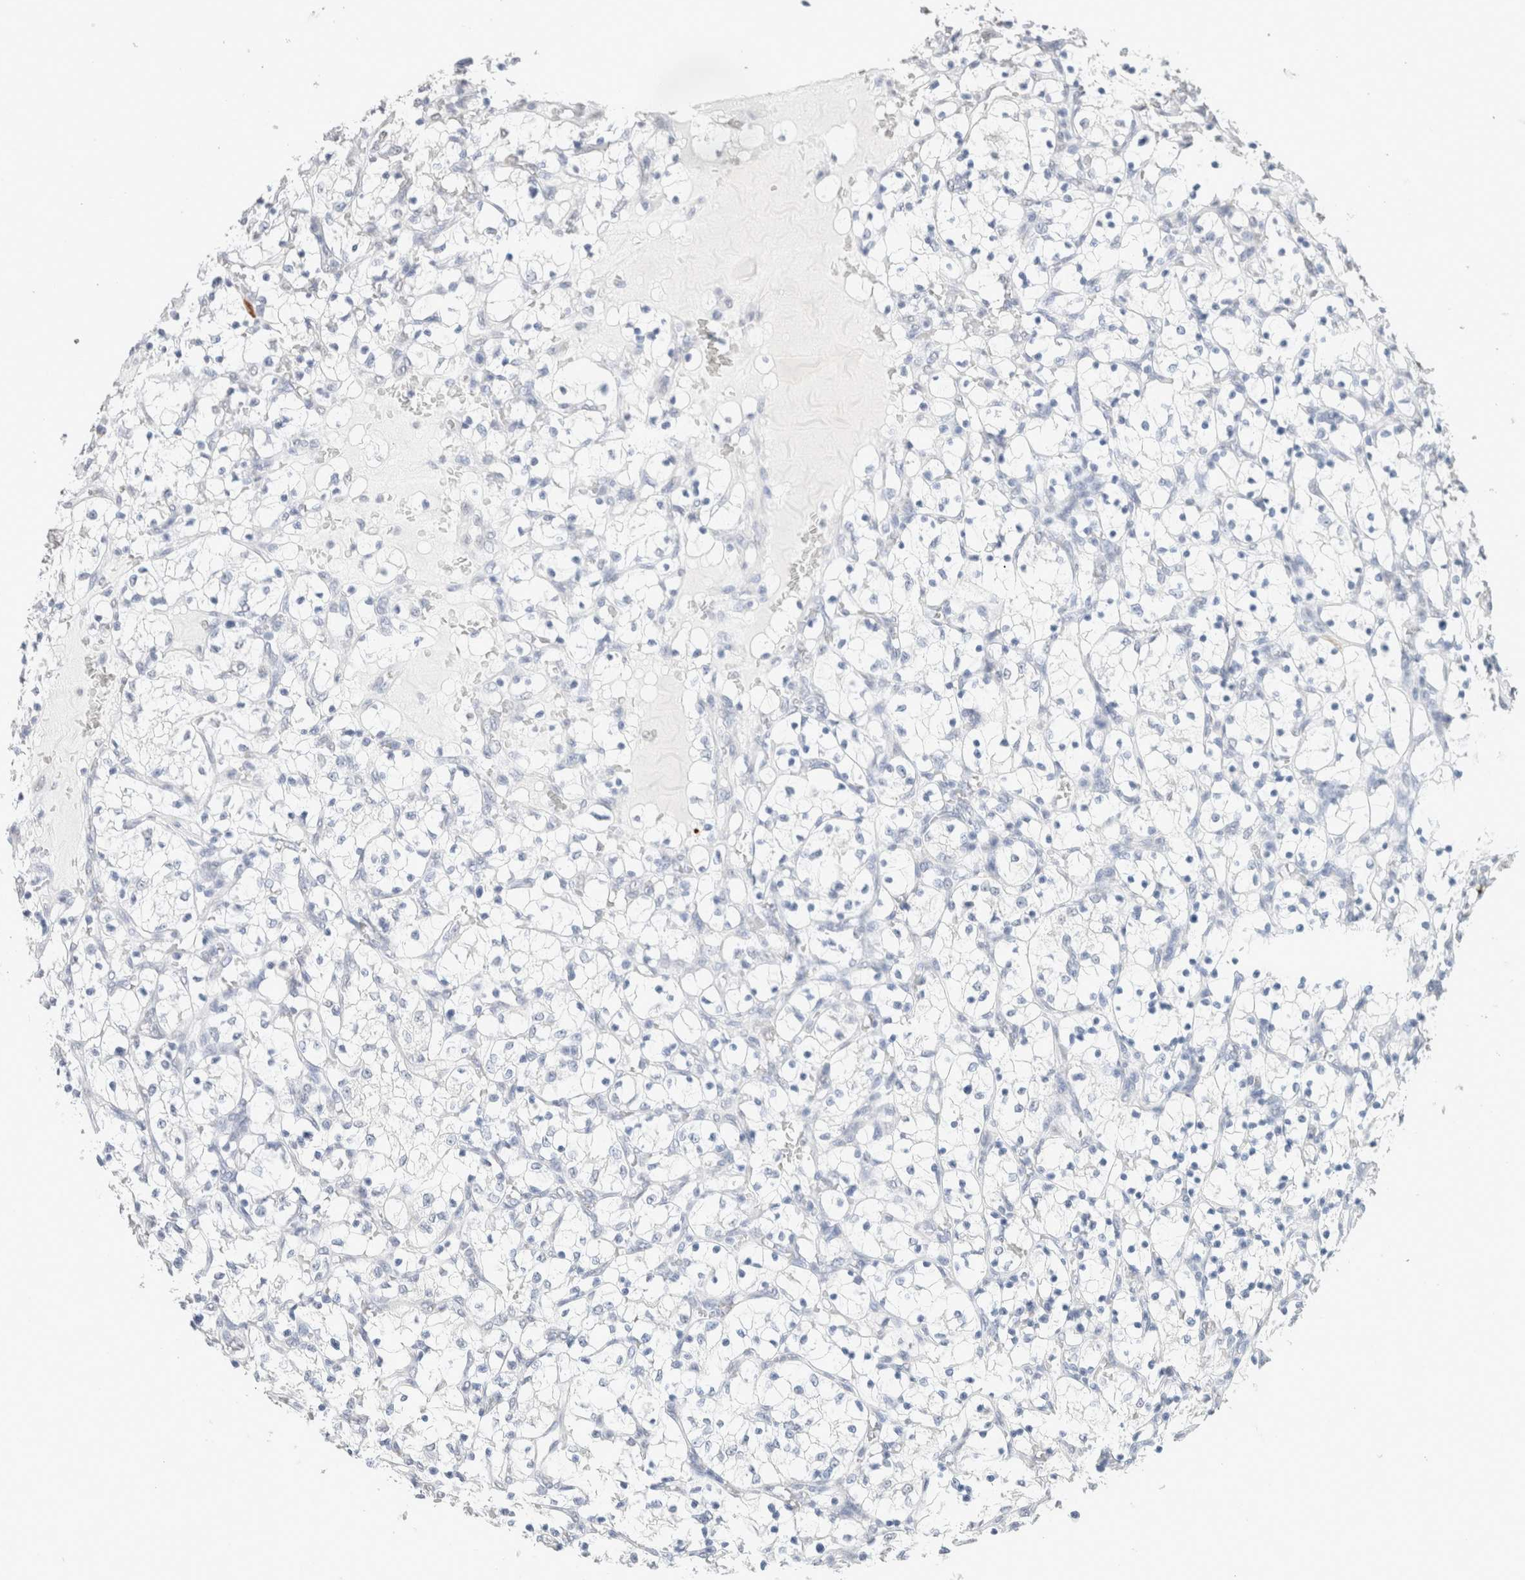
{"staining": {"intensity": "negative", "quantity": "none", "location": "none"}, "tissue": "renal cancer", "cell_type": "Tumor cells", "image_type": "cancer", "snomed": [{"axis": "morphology", "description": "Adenocarcinoma, NOS"}, {"axis": "topography", "description": "Kidney"}], "caption": "This is an immunohistochemistry (IHC) micrograph of human renal cancer (adenocarcinoma). There is no staining in tumor cells.", "gene": "CD80", "patient": {"sex": "female", "age": 69}}